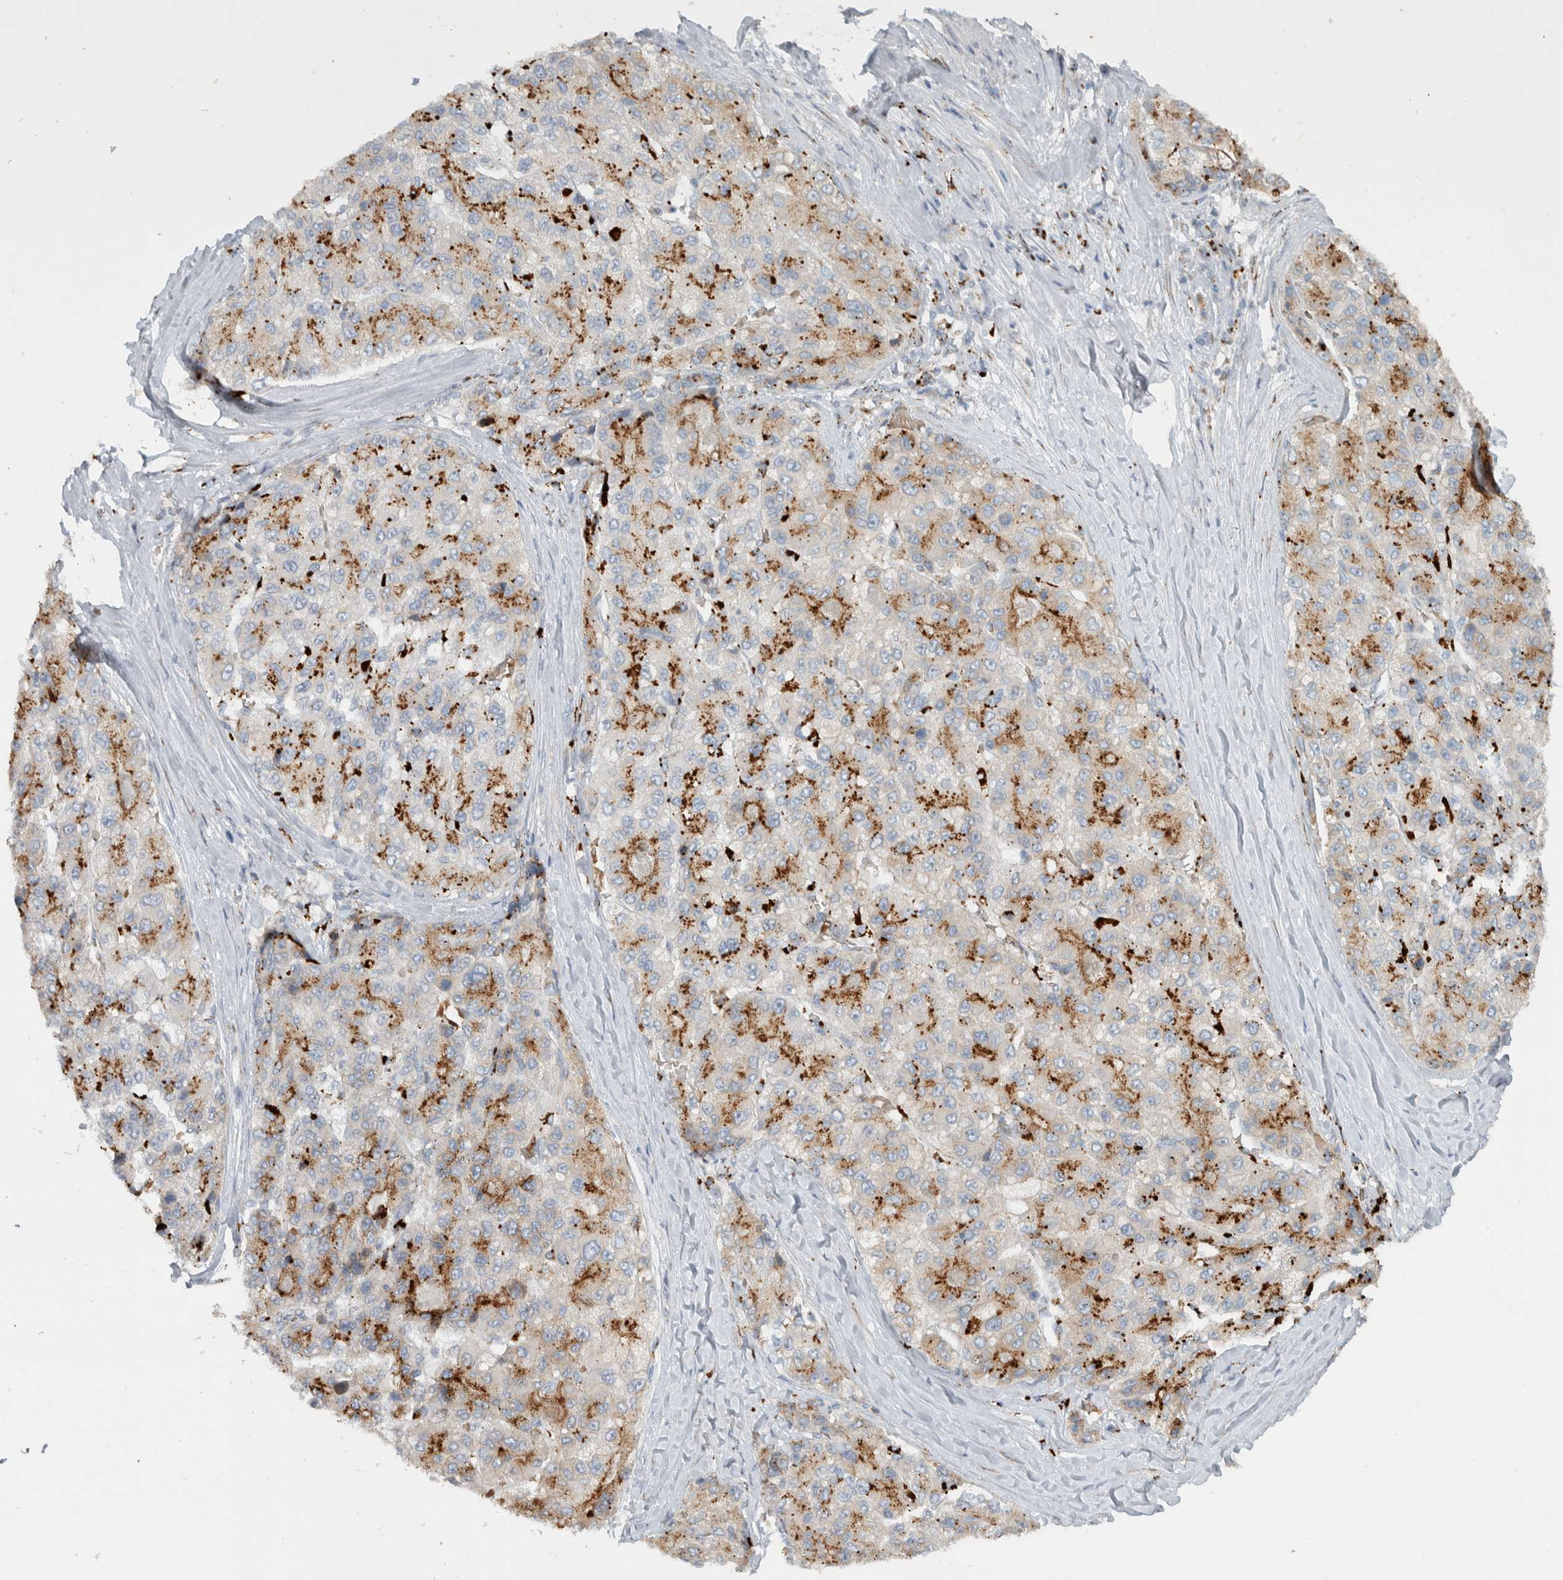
{"staining": {"intensity": "moderate", "quantity": ">75%", "location": "cytoplasmic/membranous"}, "tissue": "liver cancer", "cell_type": "Tumor cells", "image_type": "cancer", "snomed": [{"axis": "morphology", "description": "Carcinoma, Hepatocellular, NOS"}, {"axis": "topography", "description": "Liver"}], "caption": "Protein staining of liver cancer tissue exhibits moderate cytoplasmic/membranous expression in about >75% of tumor cells. The staining was performed using DAB (3,3'-diaminobenzidine), with brown indicating positive protein expression. Nuclei are stained blue with hematoxylin.", "gene": "SLC38A10", "patient": {"sex": "male", "age": 80}}